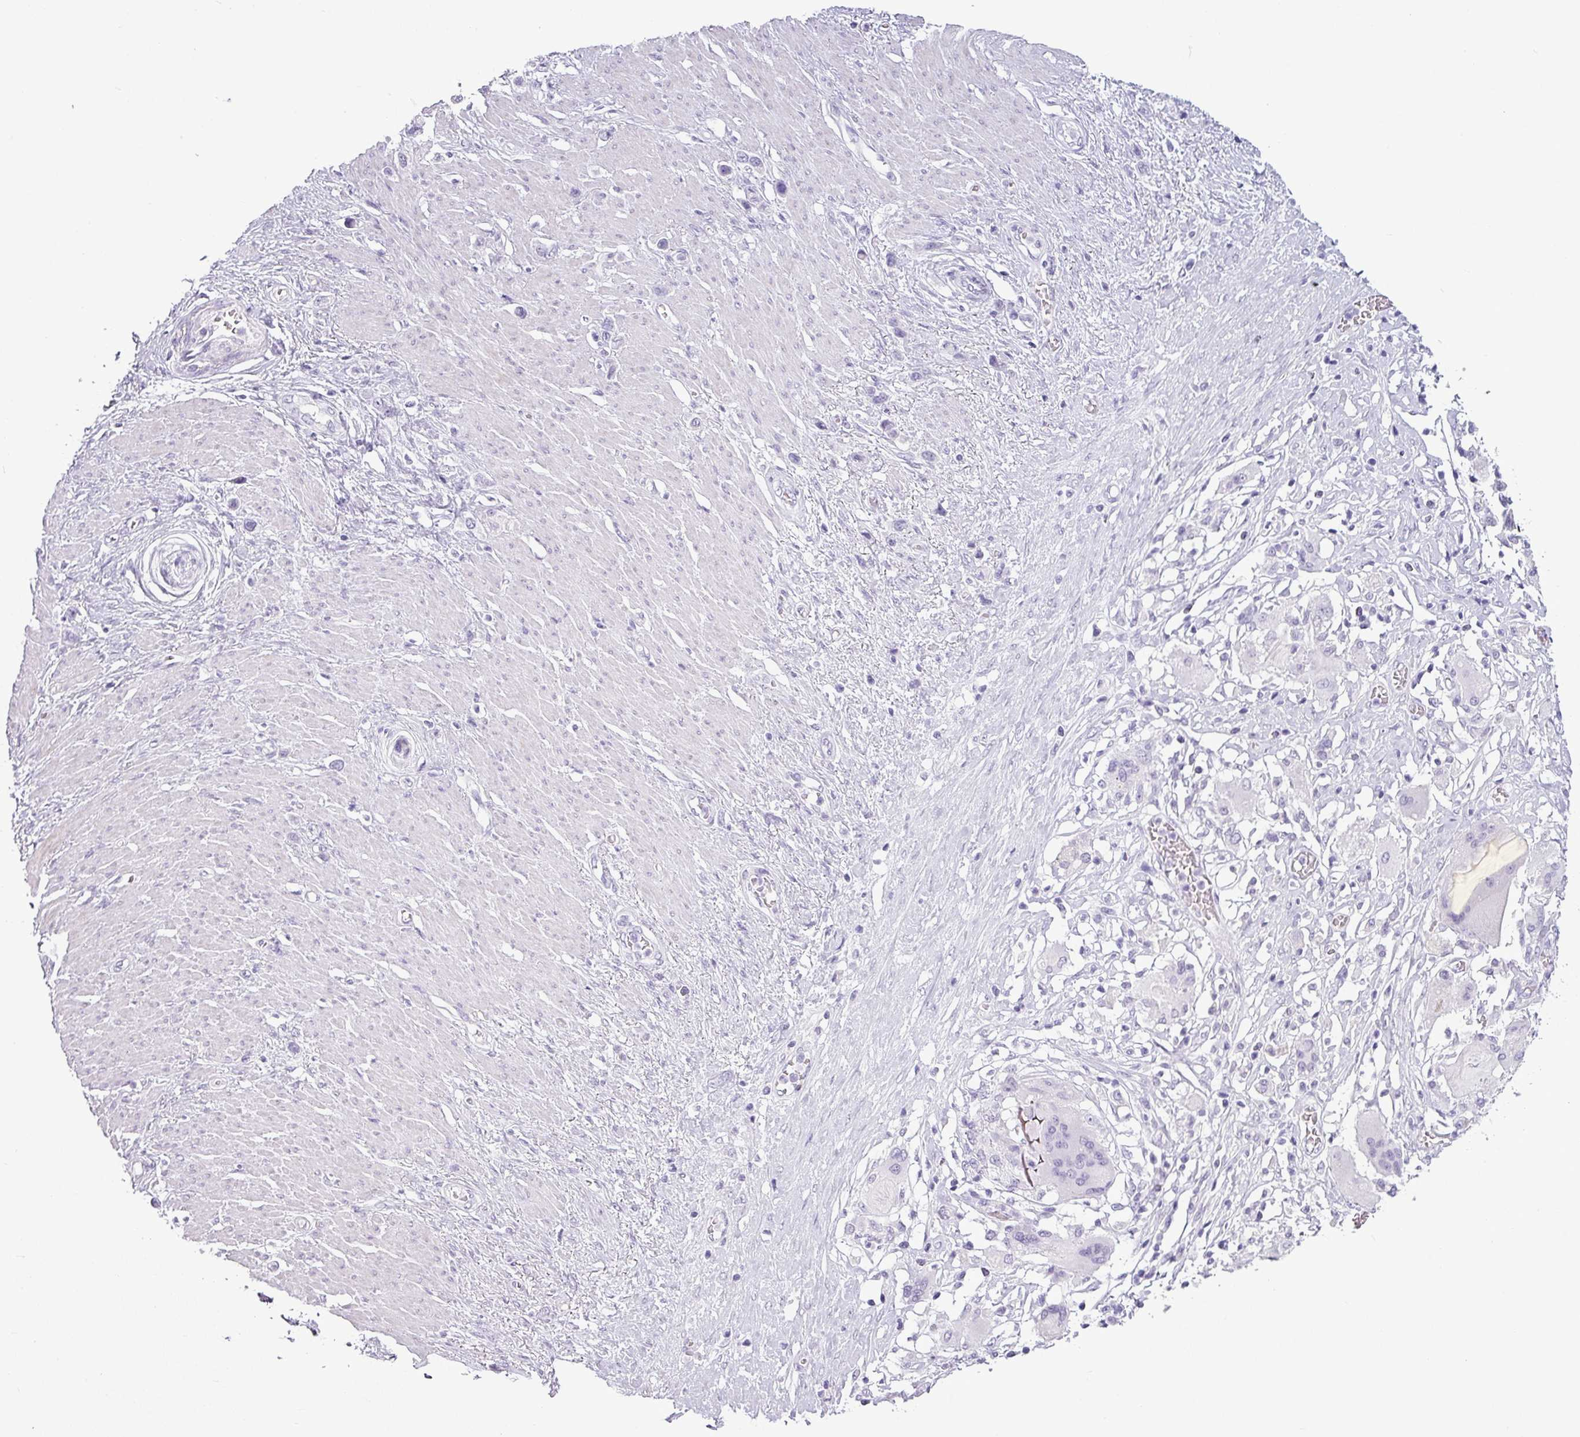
{"staining": {"intensity": "negative", "quantity": "none", "location": "none"}, "tissue": "stomach cancer", "cell_type": "Tumor cells", "image_type": "cancer", "snomed": [{"axis": "morphology", "description": "Adenocarcinoma, NOS"}, {"axis": "morphology", "description": "Adenocarcinoma, High grade"}, {"axis": "topography", "description": "Stomach, upper"}, {"axis": "topography", "description": "Stomach, lower"}], "caption": "Stomach adenocarcinoma was stained to show a protein in brown. There is no significant expression in tumor cells.", "gene": "AMY2A", "patient": {"sex": "female", "age": 65}}